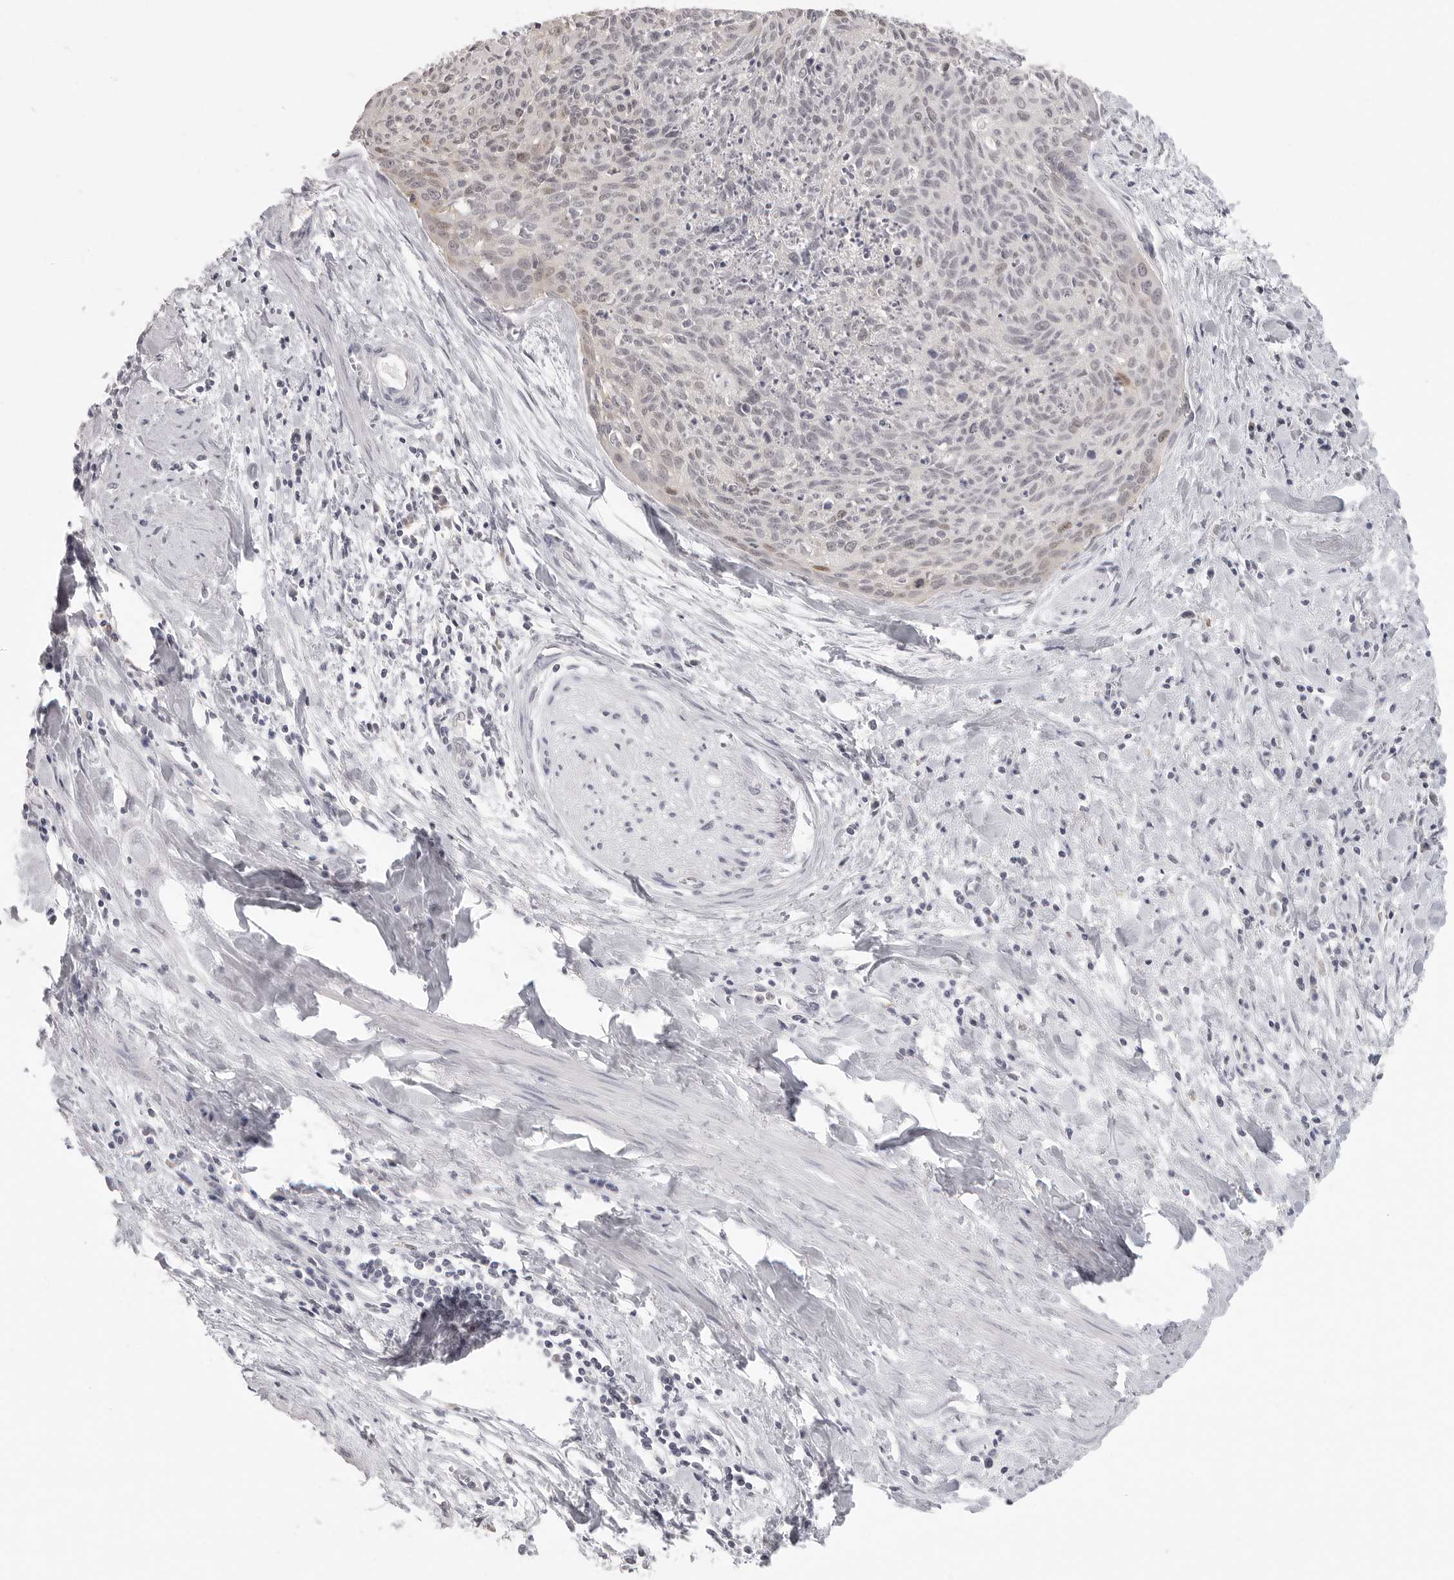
{"staining": {"intensity": "weak", "quantity": "25%-75%", "location": "nuclear"}, "tissue": "cervical cancer", "cell_type": "Tumor cells", "image_type": "cancer", "snomed": [{"axis": "morphology", "description": "Squamous cell carcinoma, NOS"}, {"axis": "topography", "description": "Cervix"}], "caption": "Weak nuclear protein staining is present in about 25%-75% of tumor cells in cervical cancer.", "gene": "HMGCS2", "patient": {"sex": "female", "age": 55}}